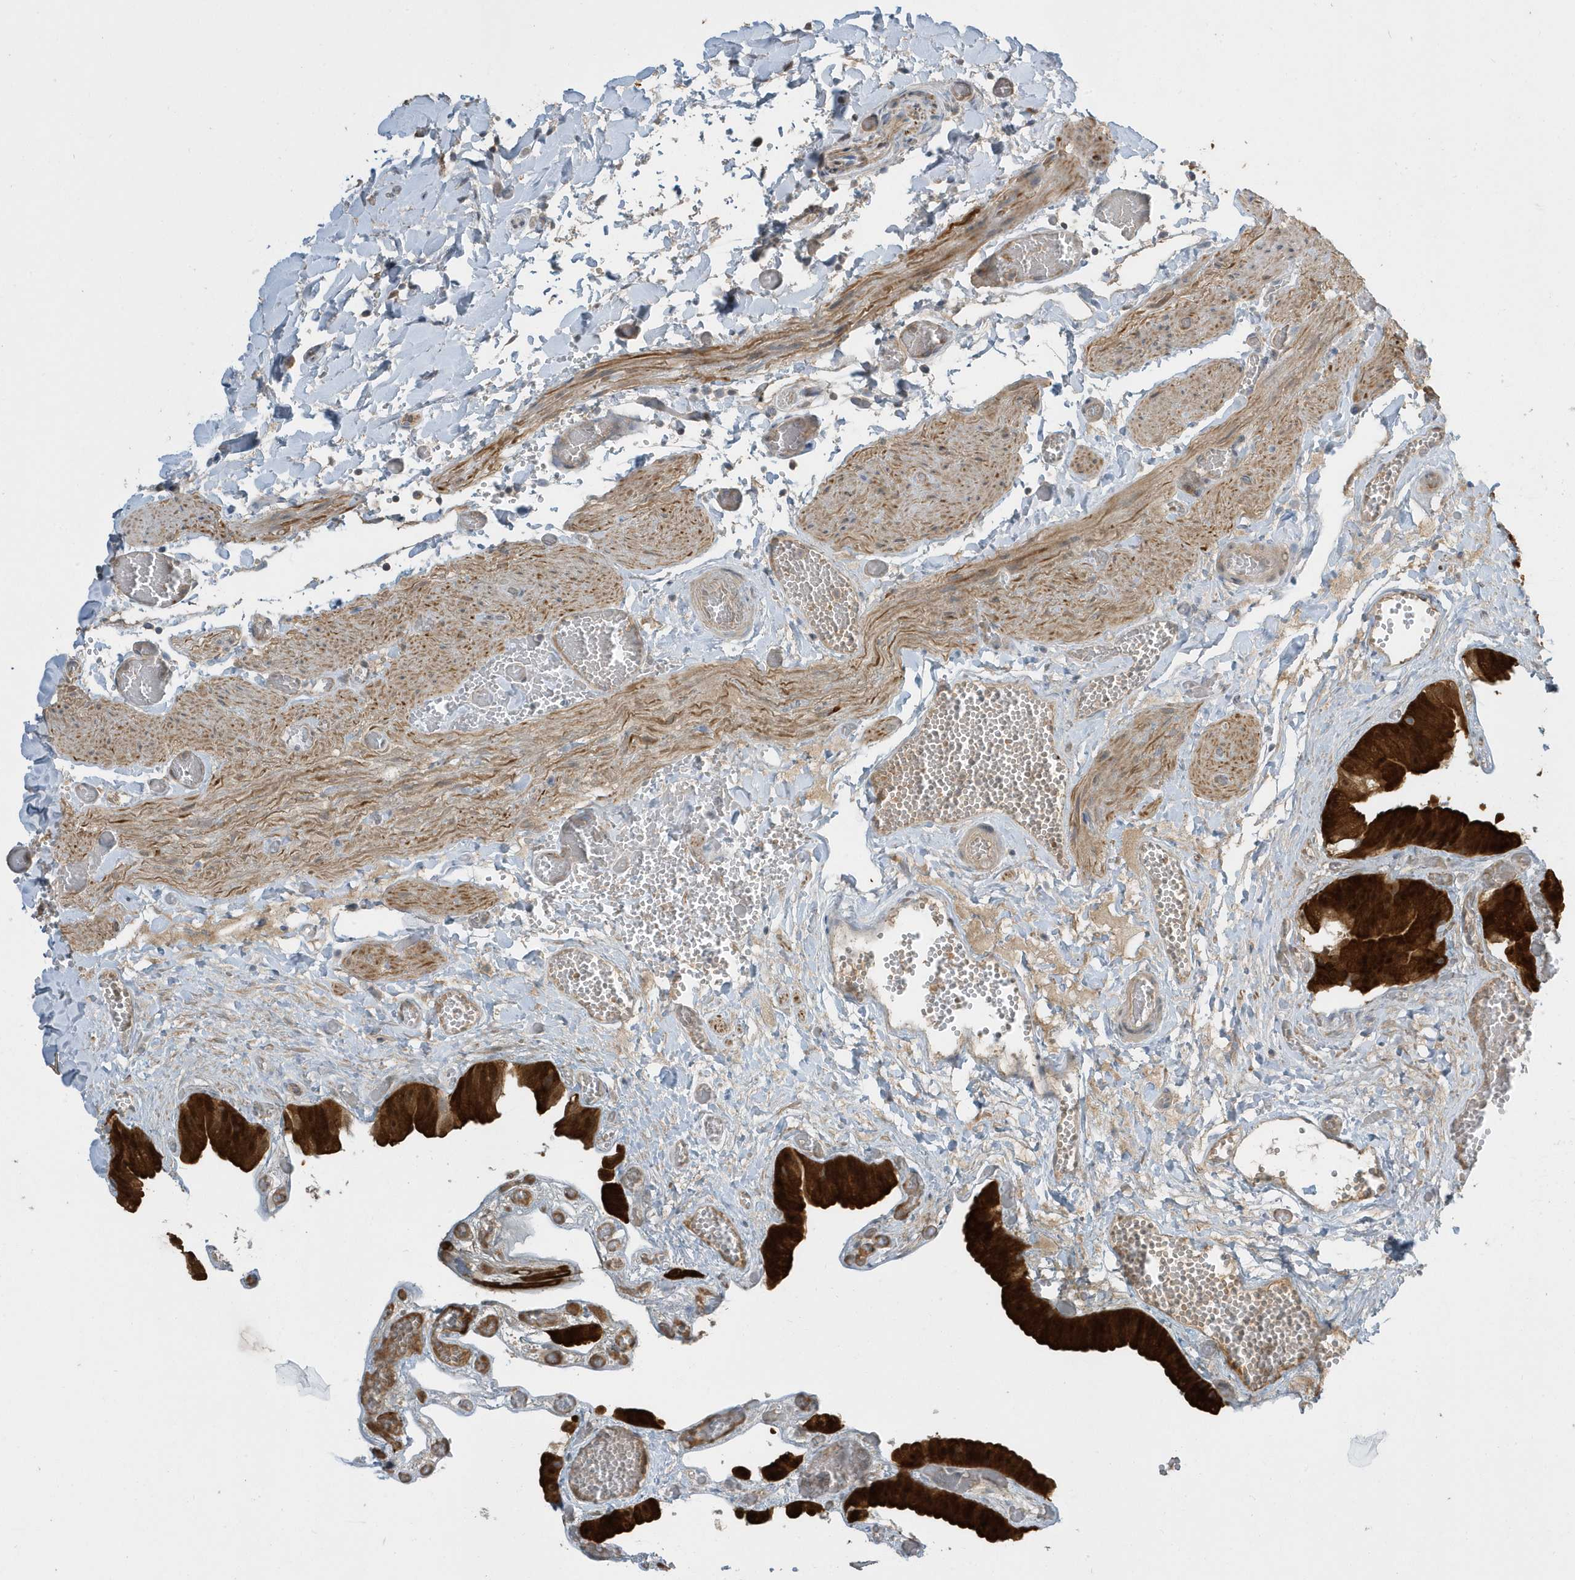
{"staining": {"intensity": "strong", "quantity": ">75%", "location": "cytoplasmic/membranous,nuclear"}, "tissue": "gallbladder", "cell_type": "Glandular cells", "image_type": "normal", "snomed": [{"axis": "morphology", "description": "Normal tissue, NOS"}, {"axis": "topography", "description": "Gallbladder"}], "caption": "A photomicrograph showing strong cytoplasmic/membranous,nuclear expression in approximately >75% of glandular cells in normal gallbladder, as visualized by brown immunohistochemical staining.", "gene": "USP53", "patient": {"sex": "female", "age": 64}}